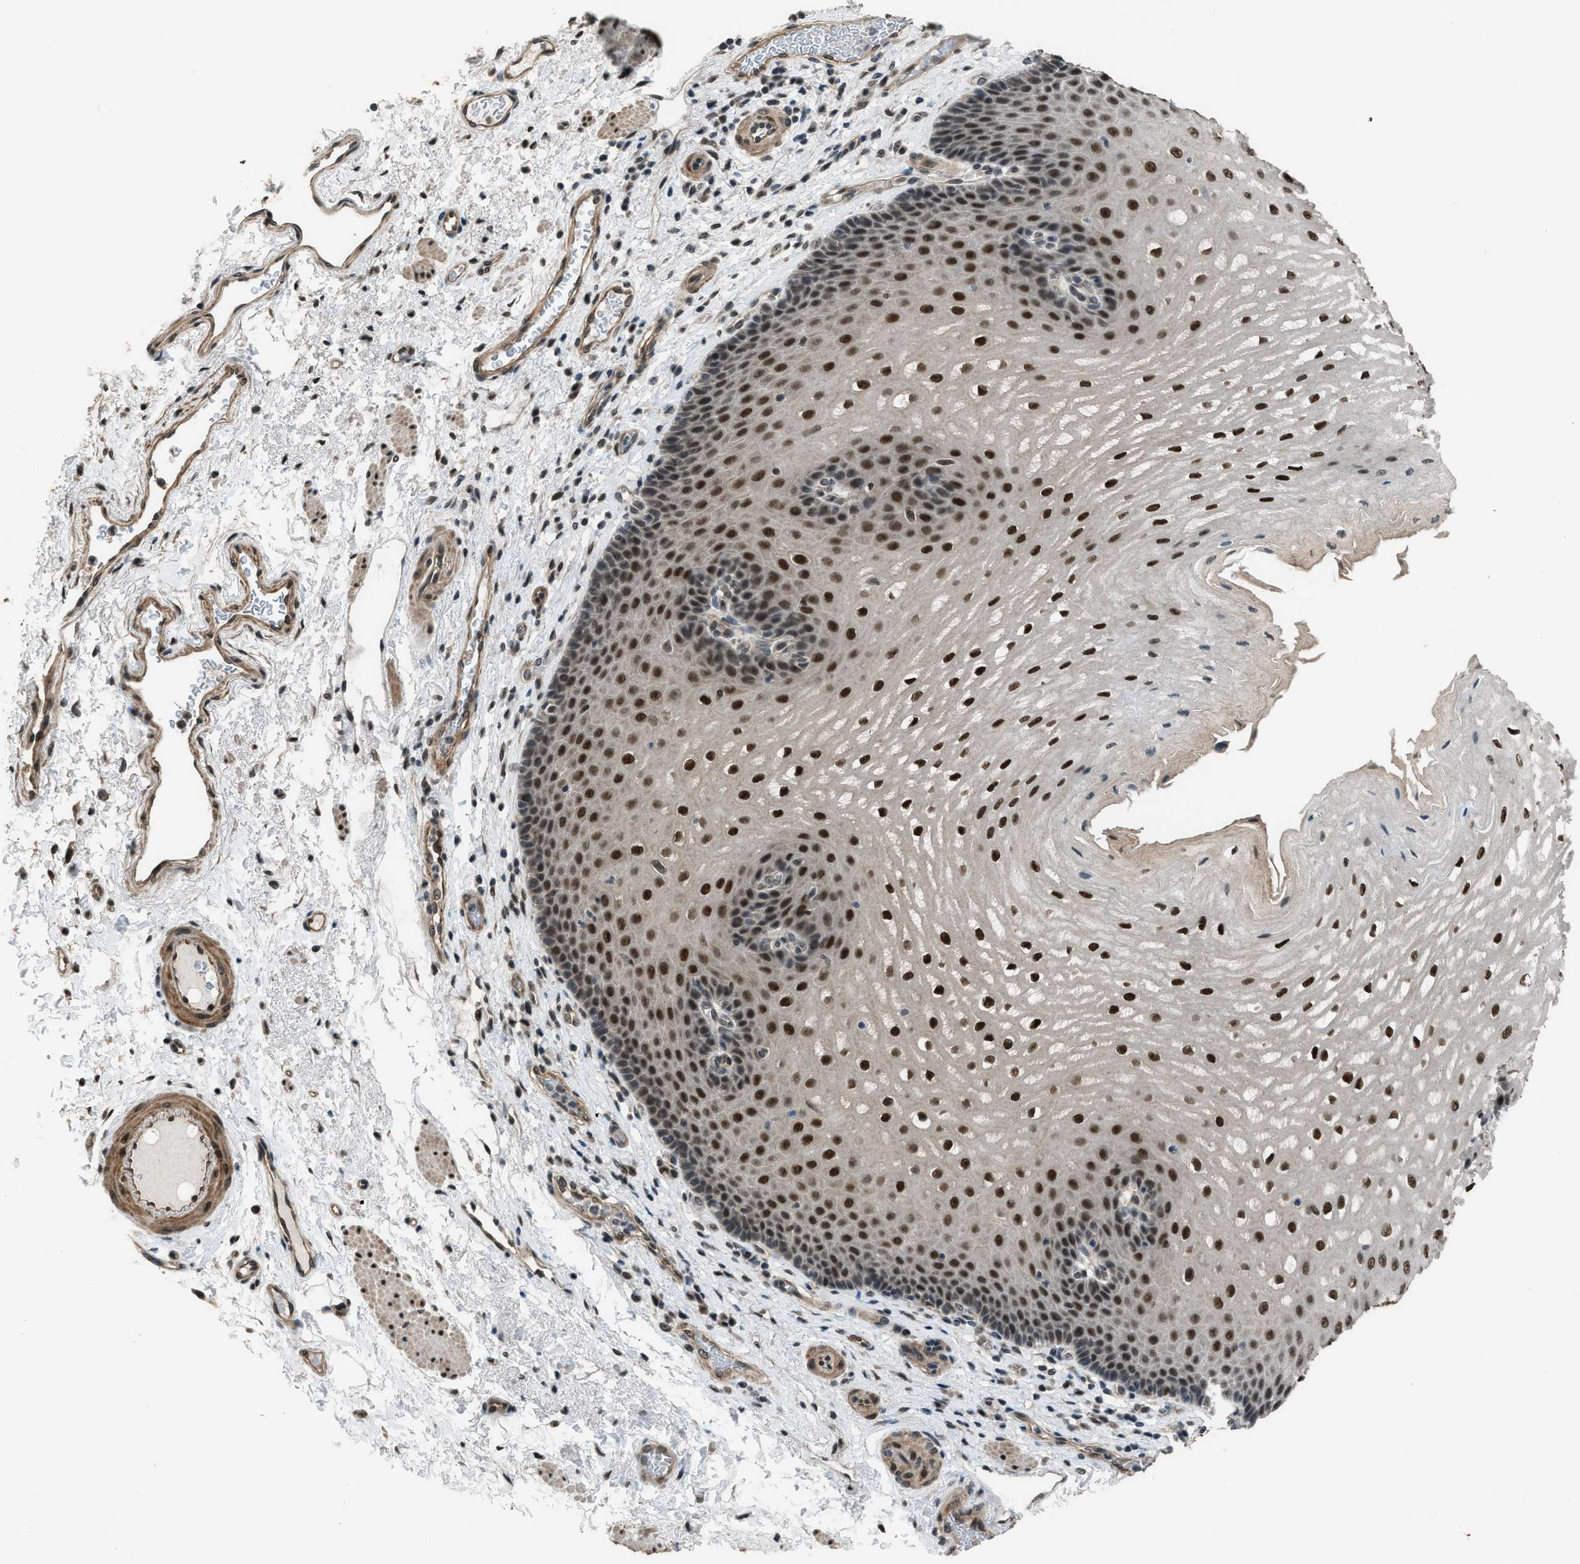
{"staining": {"intensity": "strong", "quantity": ">75%", "location": "nuclear"}, "tissue": "esophagus", "cell_type": "Squamous epithelial cells", "image_type": "normal", "snomed": [{"axis": "morphology", "description": "Normal tissue, NOS"}, {"axis": "topography", "description": "Esophagus"}], "caption": "Immunohistochemical staining of normal esophagus demonstrates >75% levels of strong nuclear protein positivity in approximately >75% of squamous epithelial cells.", "gene": "KPNA6", "patient": {"sex": "male", "age": 54}}